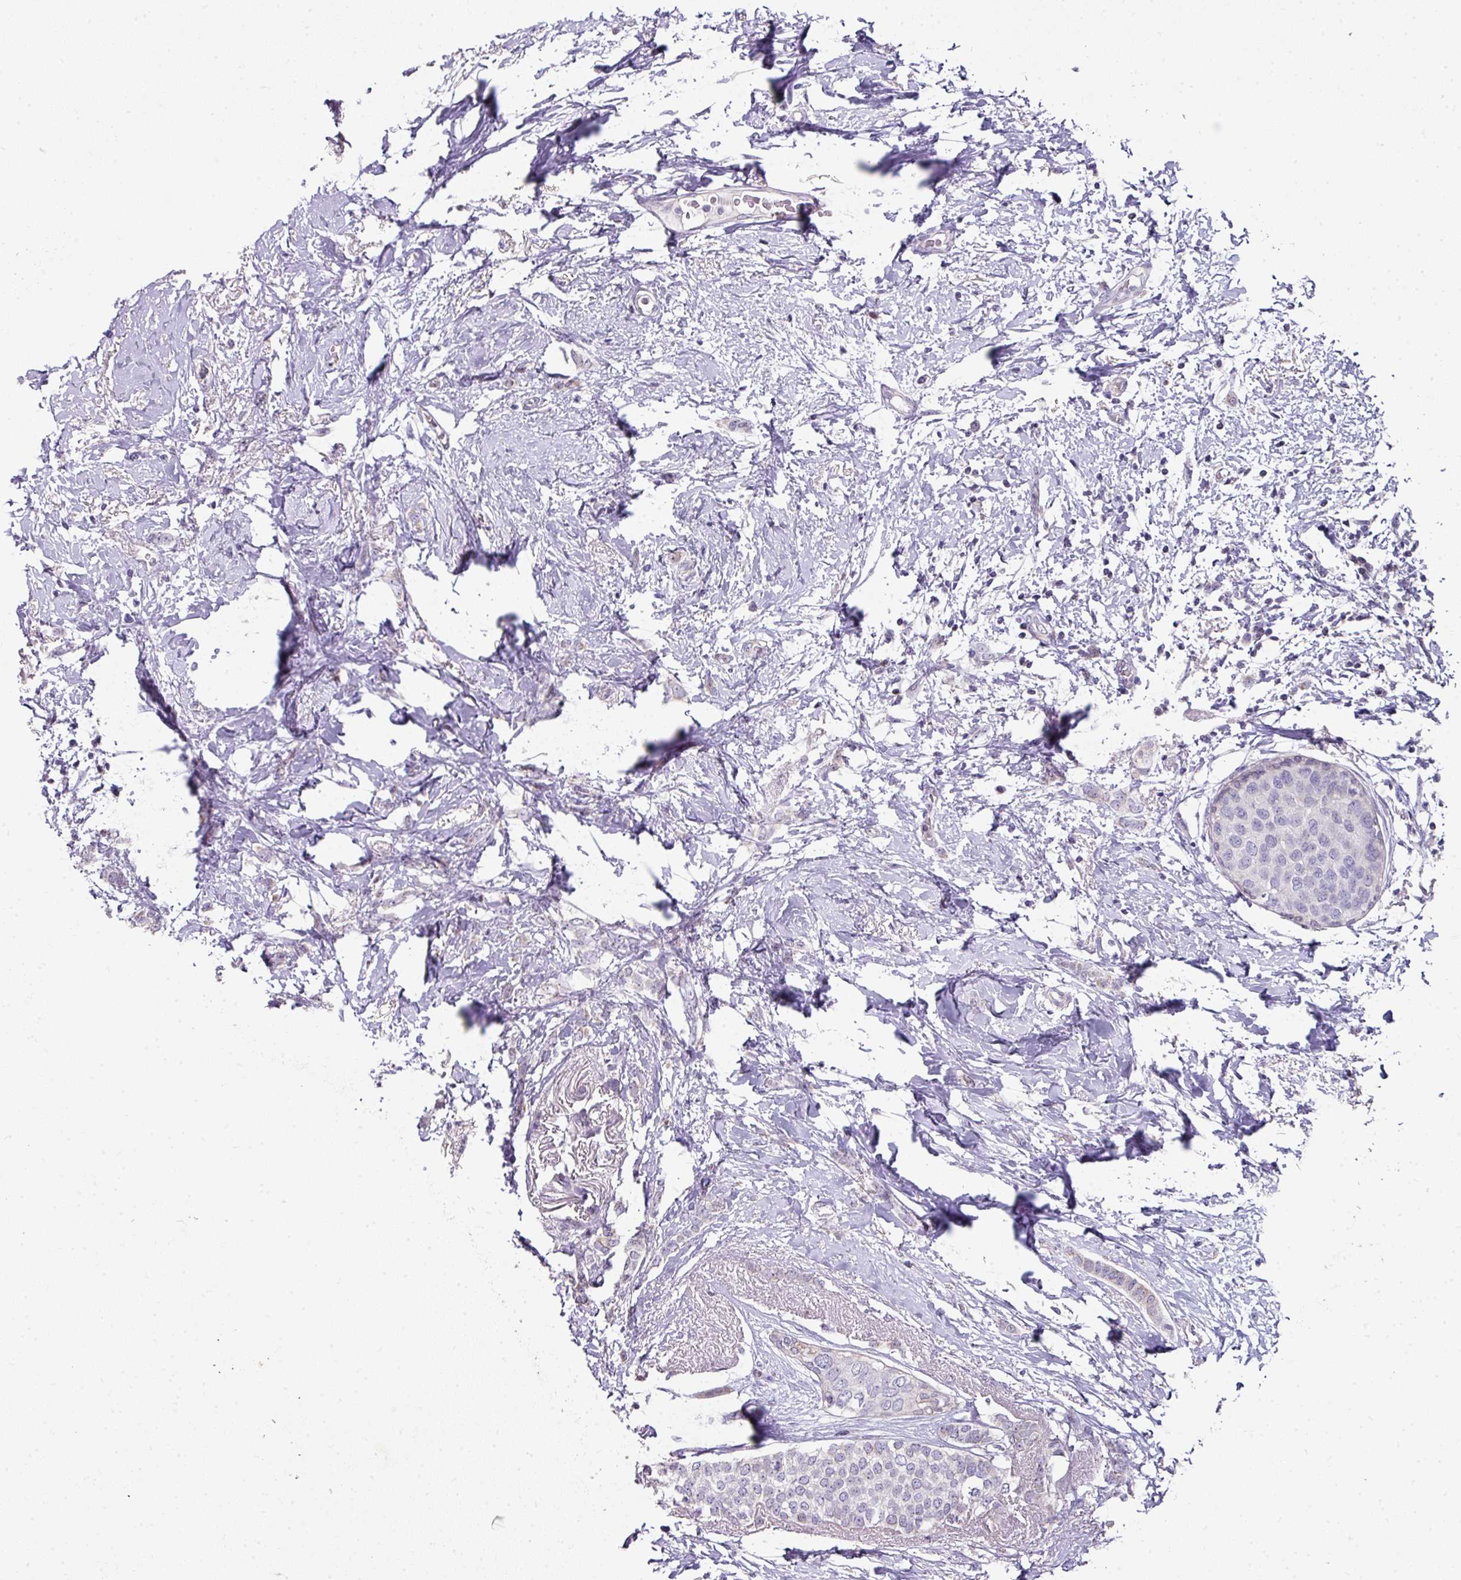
{"staining": {"intensity": "negative", "quantity": "none", "location": "none"}, "tissue": "breast cancer", "cell_type": "Tumor cells", "image_type": "cancer", "snomed": [{"axis": "morphology", "description": "Duct carcinoma"}, {"axis": "topography", "description": "Breast"}], "caption": "DAB immunohistochemical staining of intraductal carcinoma (breast) reveals no significant expression in tumor cells.", "gene": "ANKRD18A", "patient": {"sex": "female", "age": 72}}